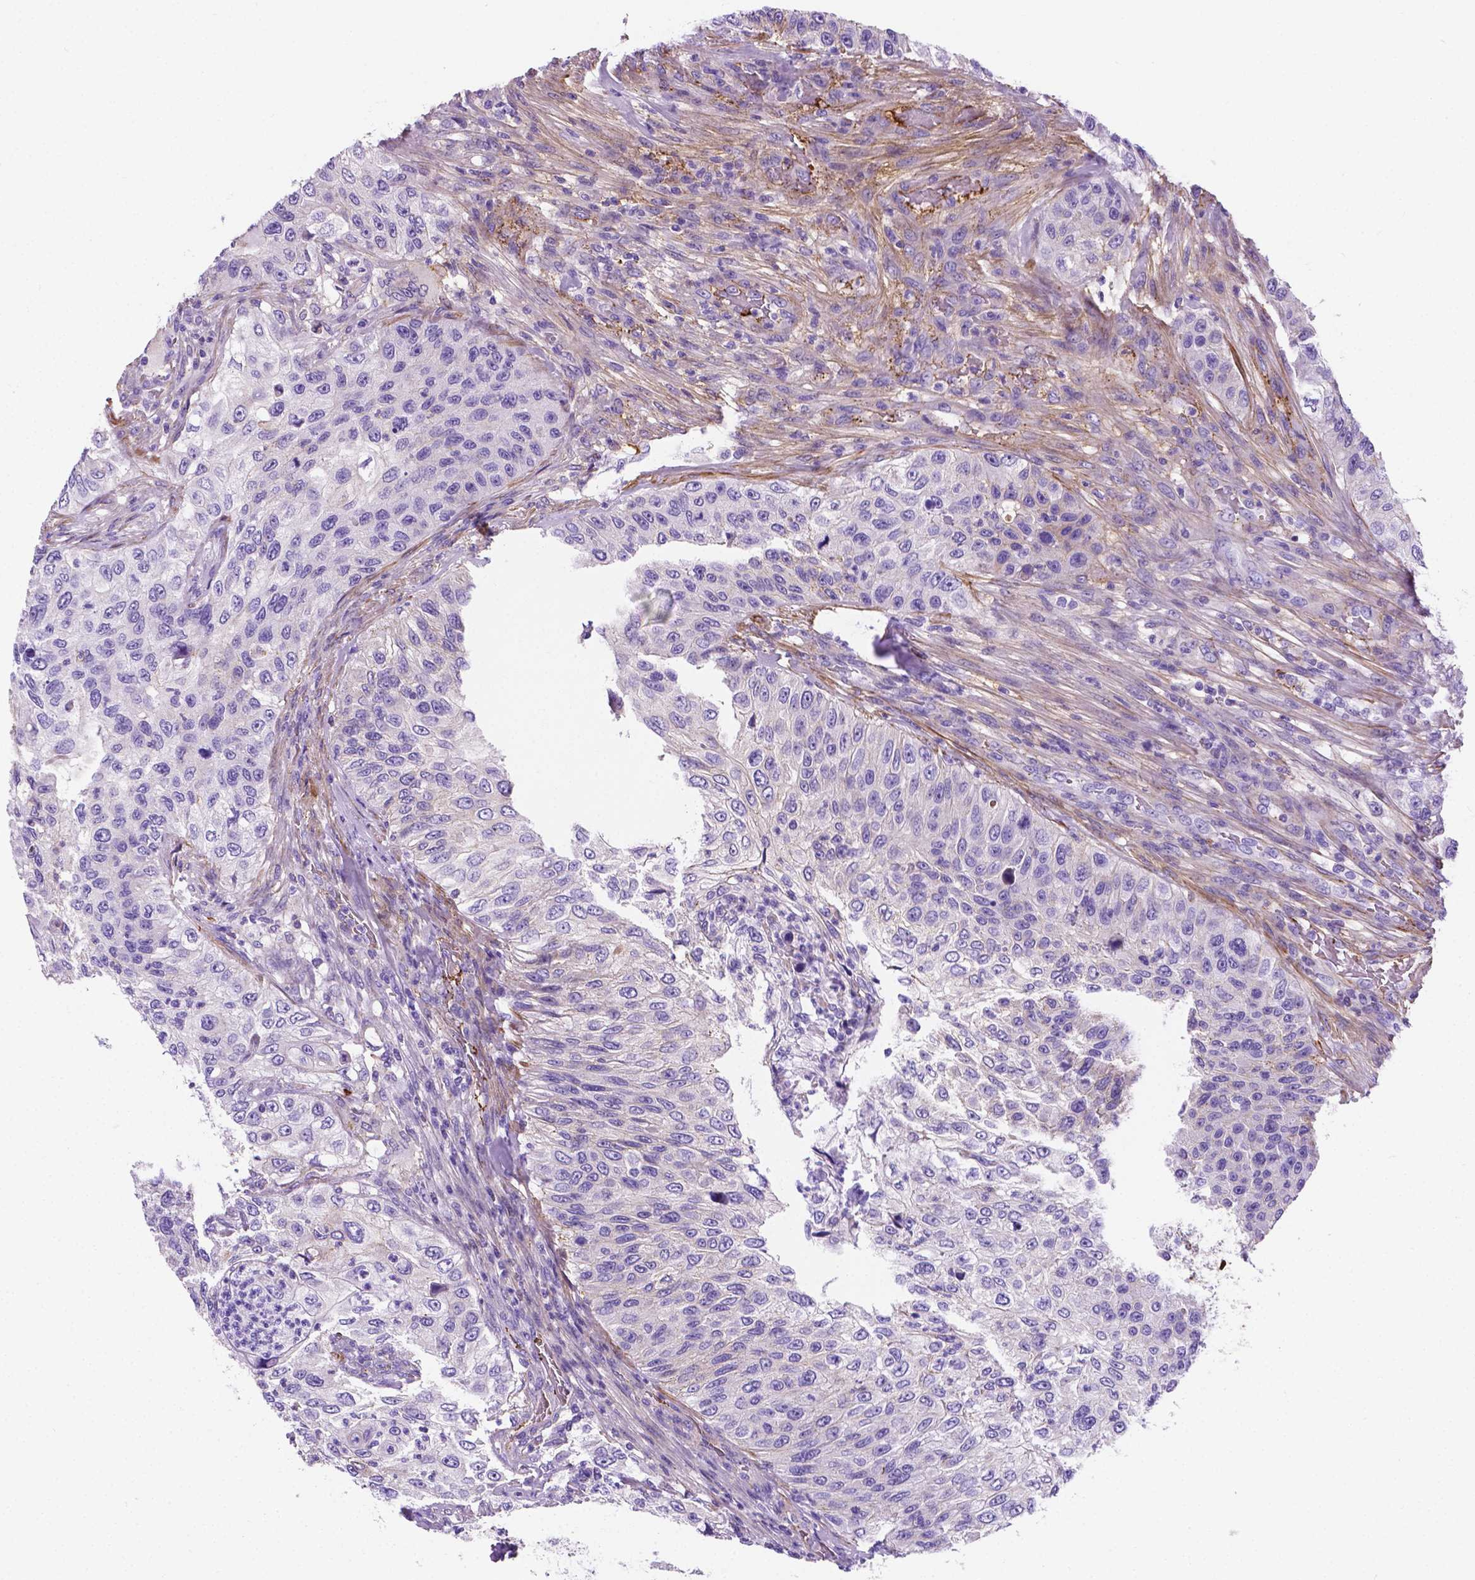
{"staining": {"intensity": "negative", "quantity": "none", "location": "none"}, "tissue": "urothelial cancer", "cell_type": "Tumor cells", "image_type": "cancer", "snomed": [{"axis": "morphology", "description": "Urothelial carcinoma, High grade"}, {"axis": "topography", "description": "Urinary bladder"}], "caption": "Immunohistochemistry of urothelial cancer demonstrates no positivity in tumor cells.", "gene": "APOE", "patient": {"sex": "female", "age": 60}}